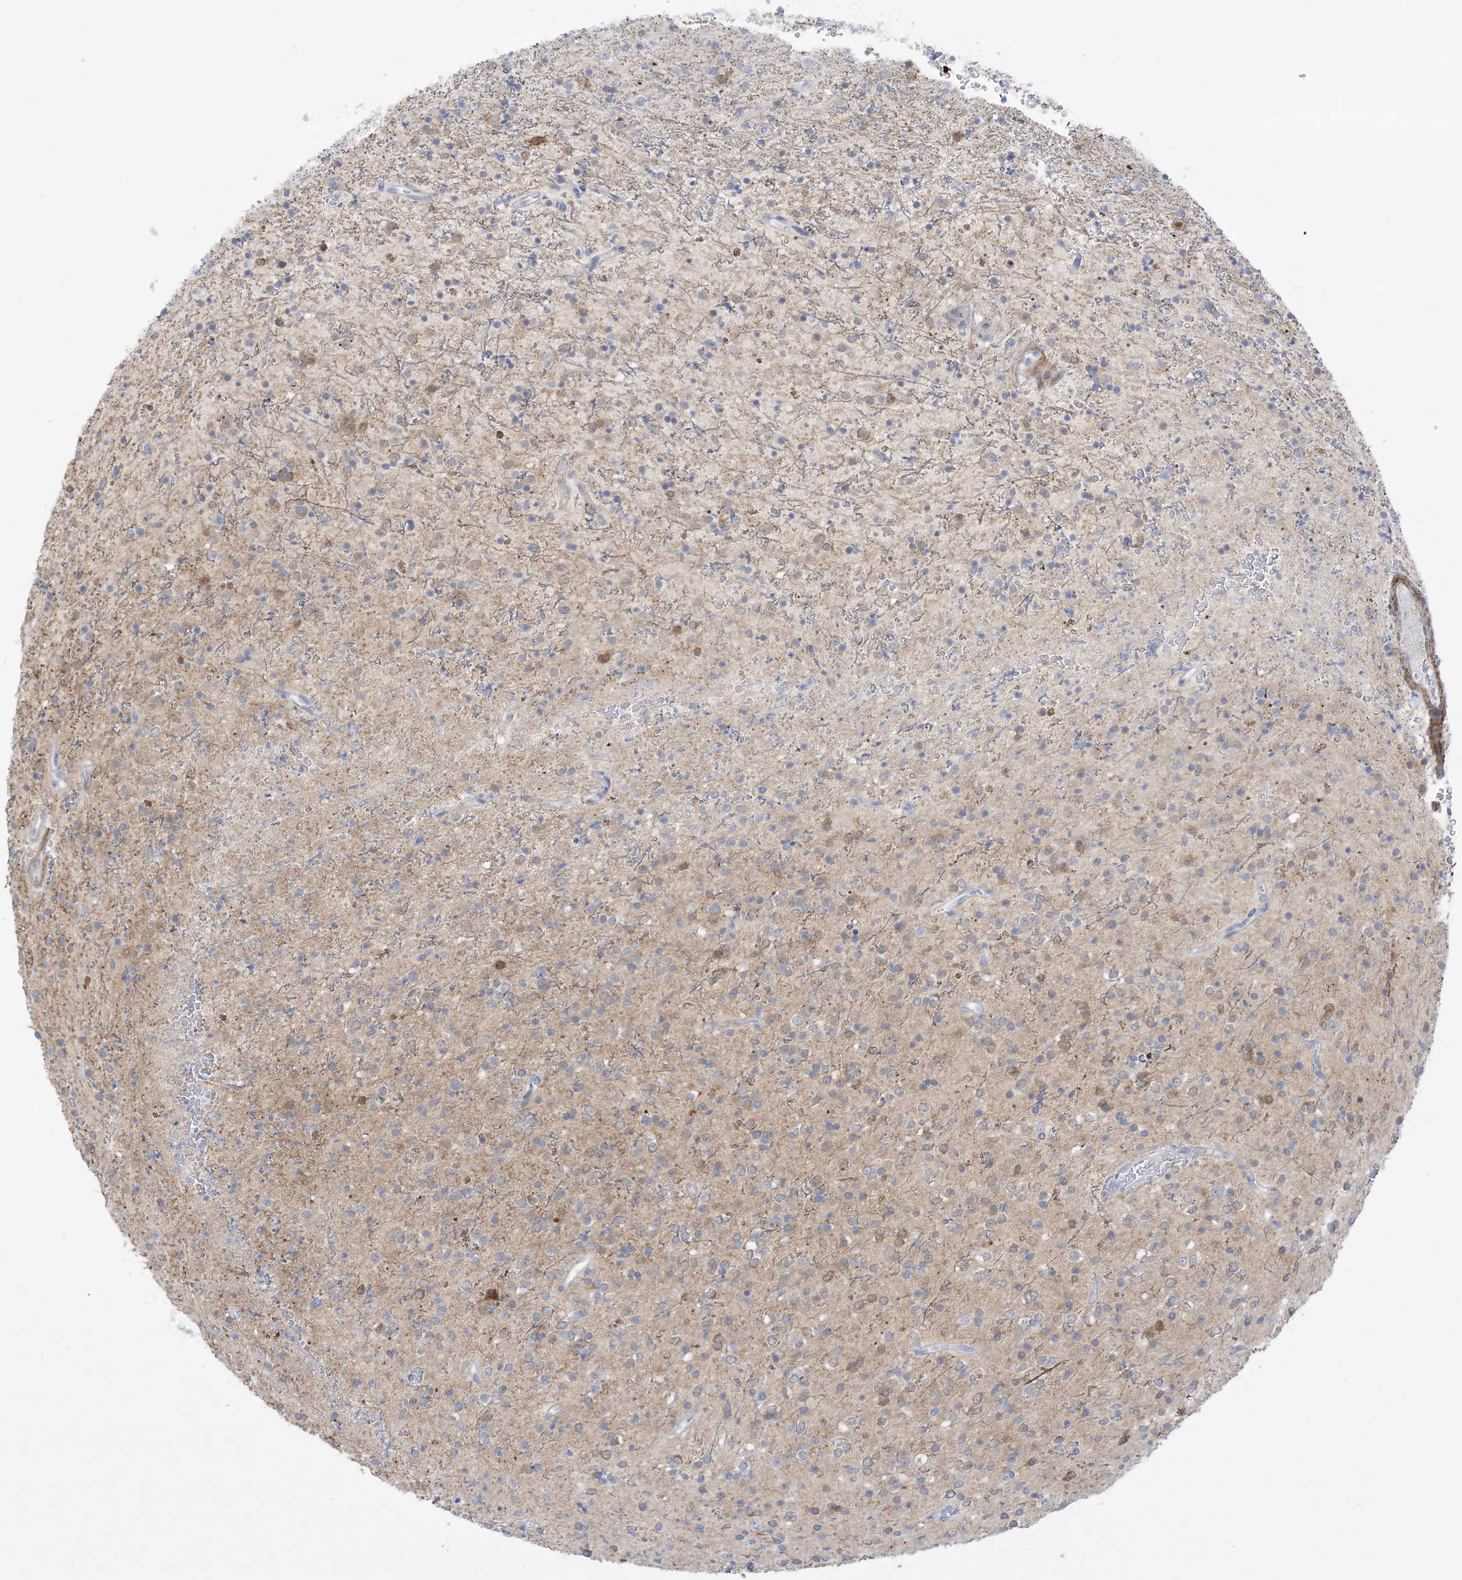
{"staining": {"intensity": "moderate", "quantity": "<25%", "location": "cytoplasmic/membranous"}, "tissue": "glioma", "cell_type": "Tumor cells", "image_type": "cancer", "snomed": [{"axis": "morphology", "description": "Glioma, malignant, High grade"}, {"axis": "topography", "description": "Brain"}], "caption": "This photomicrograph shows IHC staining of human high-grade glioma (malignant), with low moderate cytoplasmic/membranous positivity in approximately <25% of tumor cells.", "gene": "MARS2", "patient": {"sex": "male", "age": 34}}